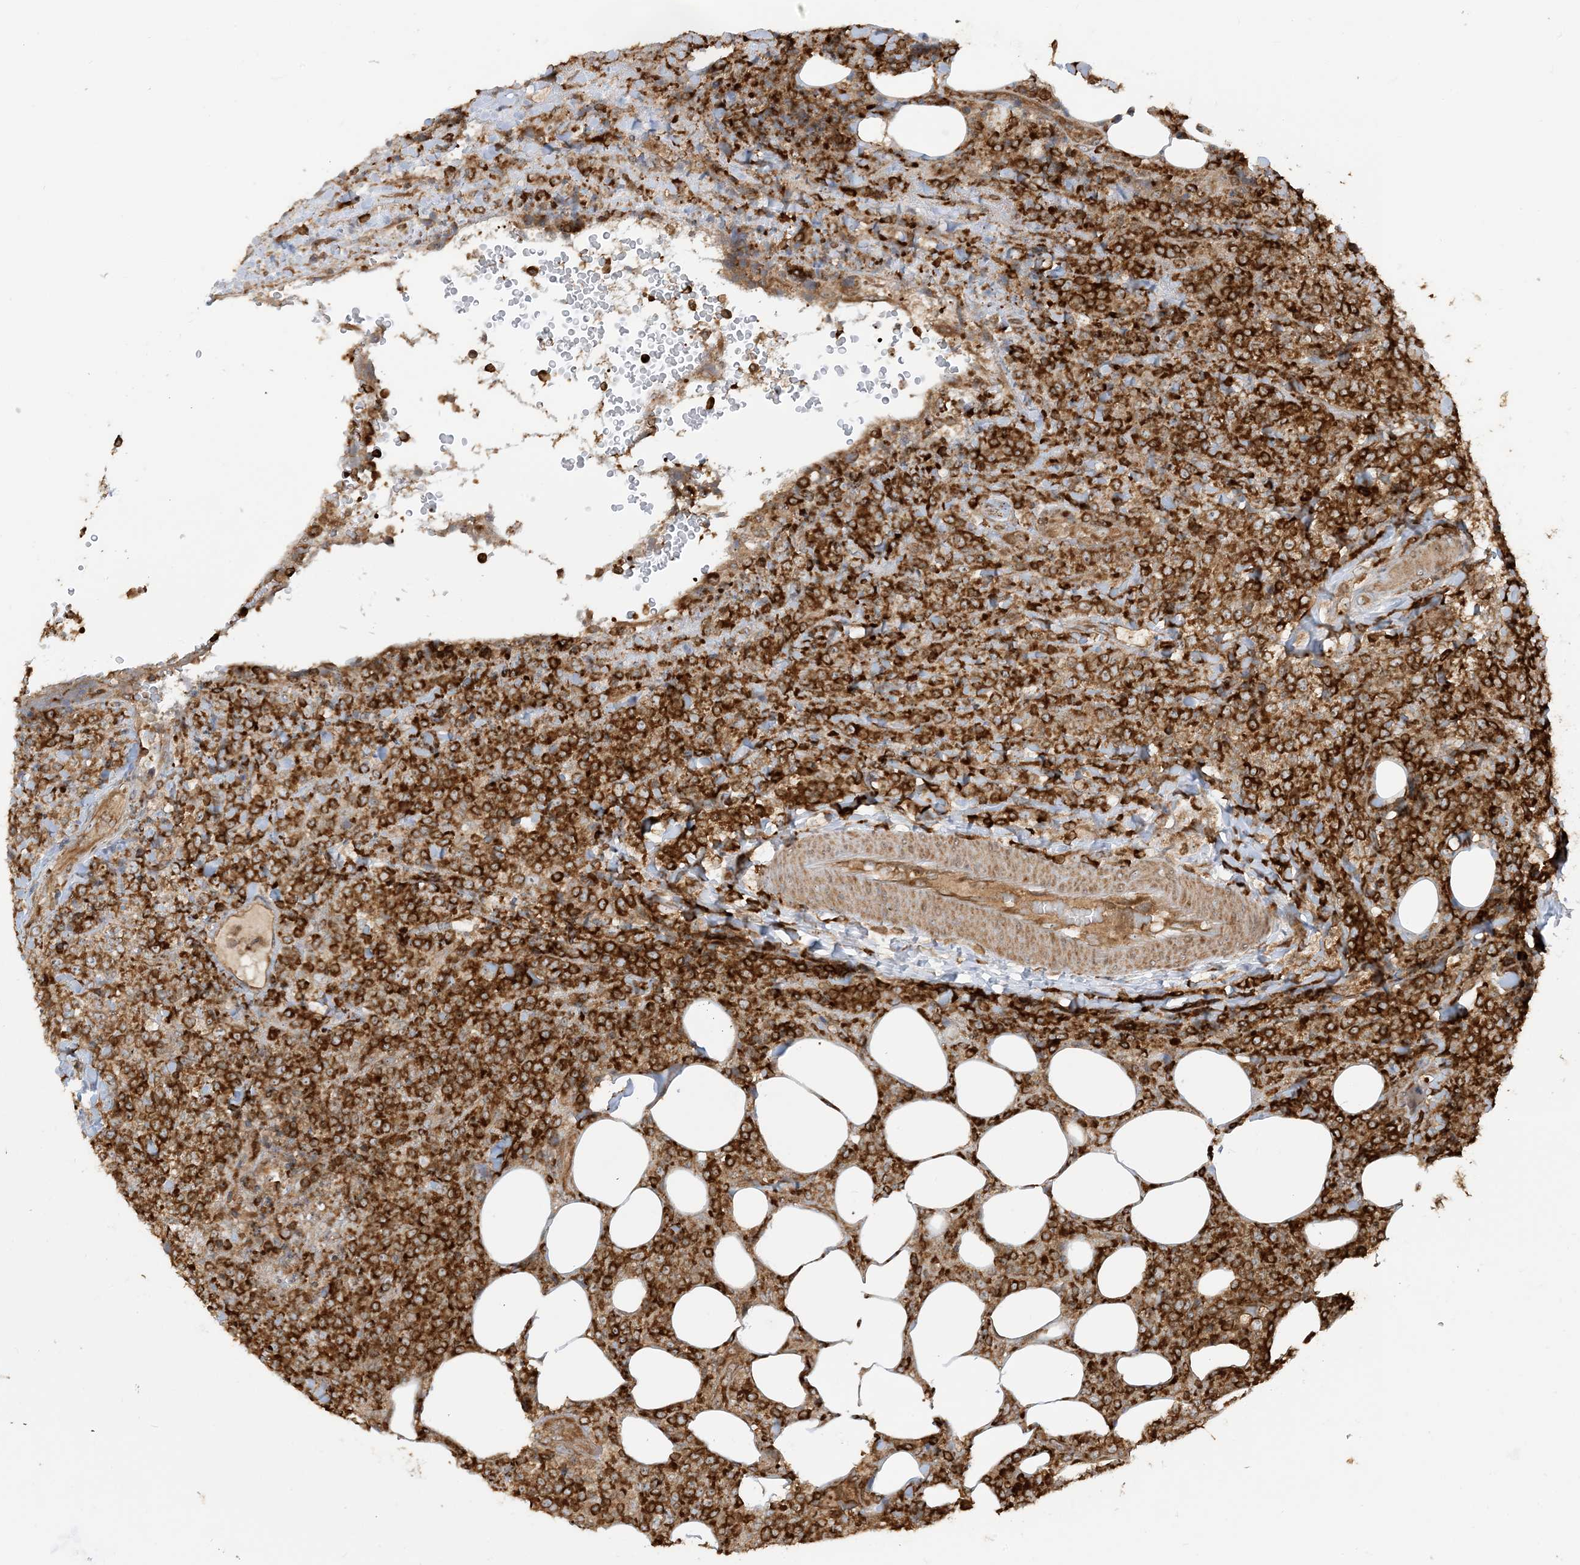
{"staining": {"intensity": "strong", "quantity": ">75%", "location": "cytoplasmic/membranous"}, "tissue": "lymphoma", "cell_type": "Tumor cells", "image_type": "cancer", "snomed": [{"axis": "morphology", "description": "Malignant lymphoma, non-Hodgkin's type, High grade"}, {"axis": "topography", "description": "Lymph node"}], "caption": "About >75% of tumor cells in lymphoma reveal strong cytoplasmic/membranous protein expression as visualized by brown immunohistochemical staining.", "gene": "SRP72", "patient": {"sex": "male", "age": 13}}